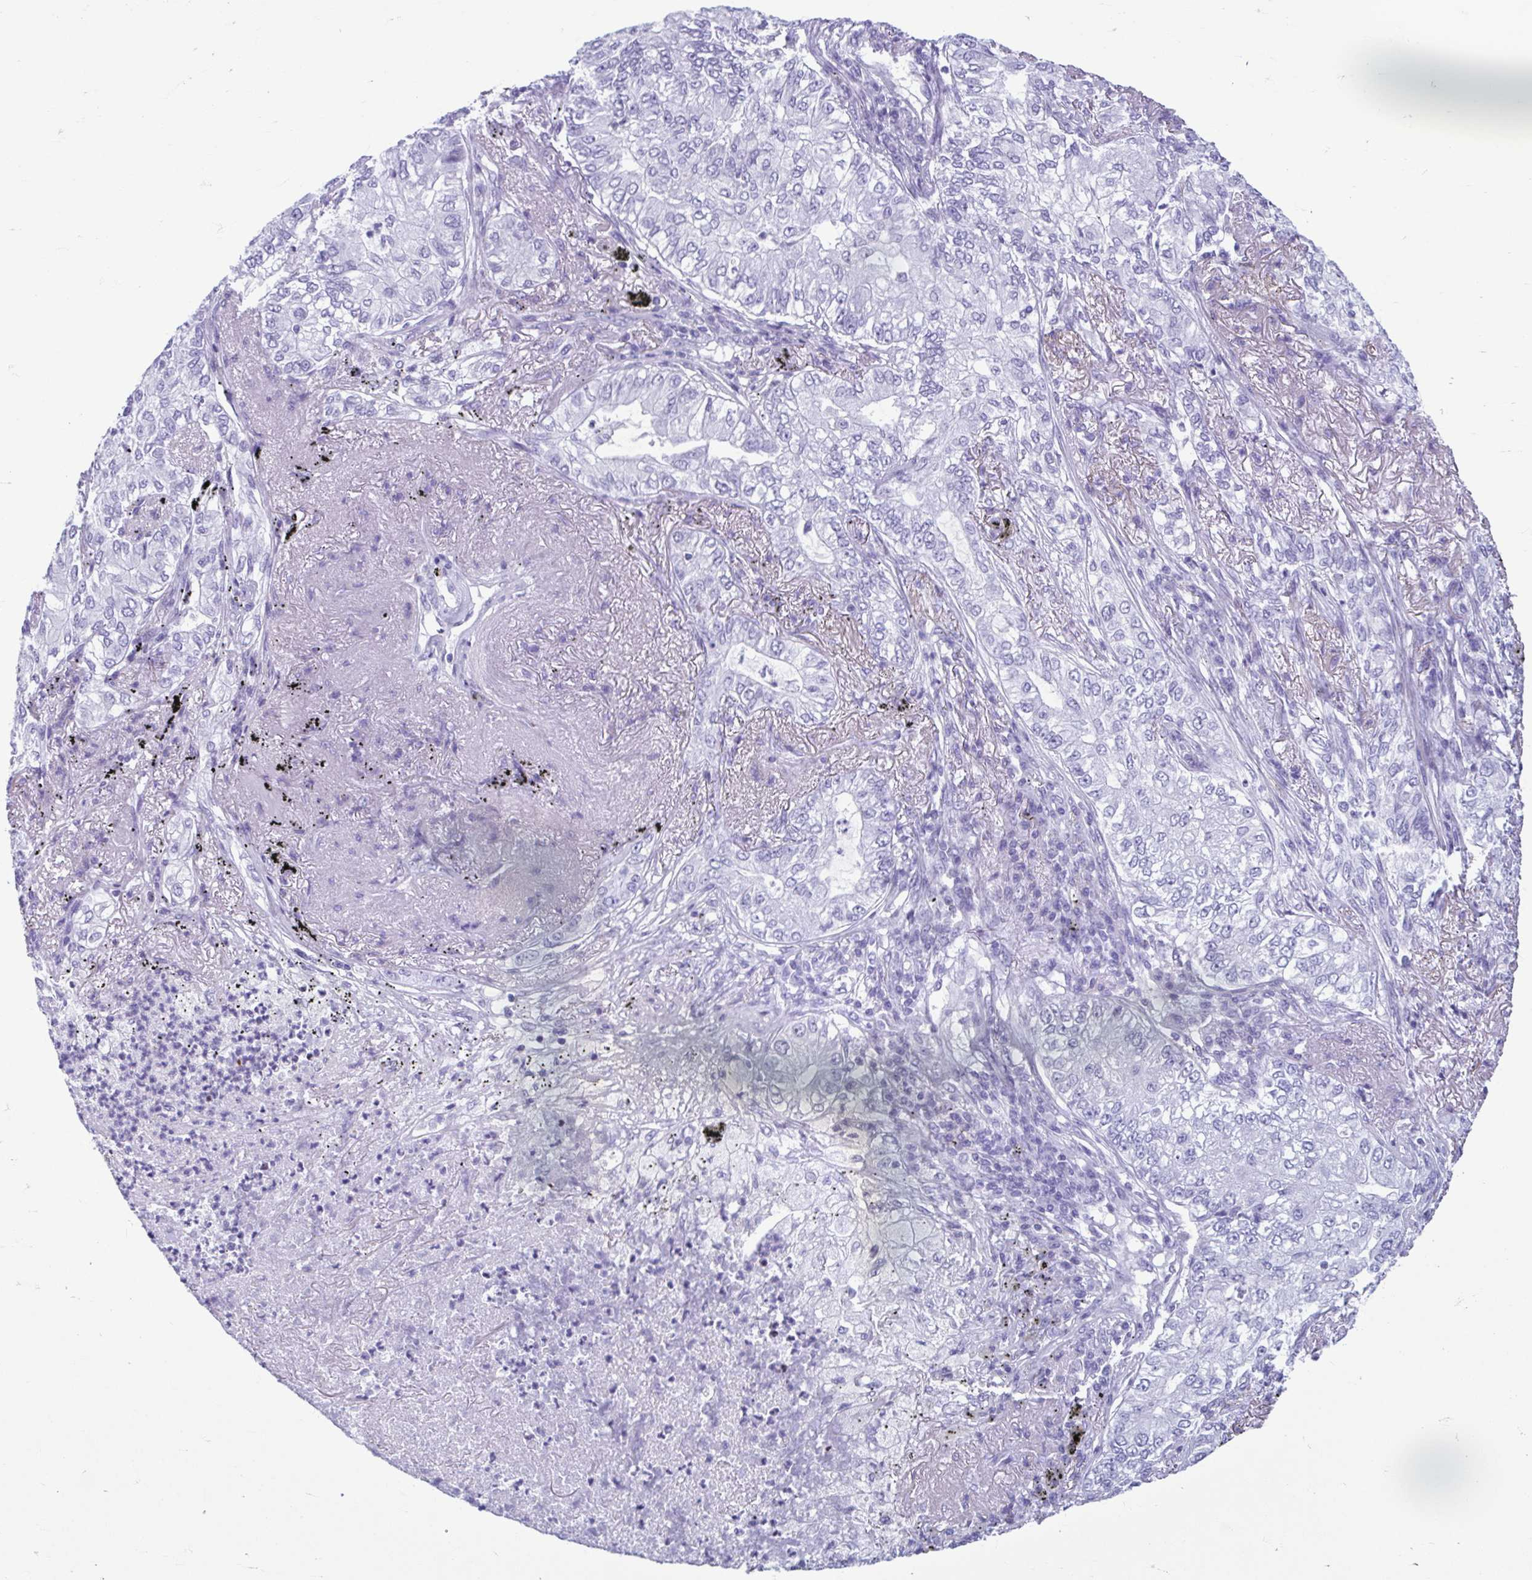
{"staining": {"intensity": "negative", "quantity": "none", "location": "none"}, "tissue": "lung cancer", "cell_type": "Tumor cells", "image_type": "cancer", "snomed": [{"axis": "morphology", "description": "Adenocarcinoma, NOS"}, {"axis": "topography", "description": "Lung"}], "caption": "Tumor cells show no significant protein expression in lung adenocarcinoma.", "gene": "TCEAL3", "patient": {"sex": "female", "age": 73}}